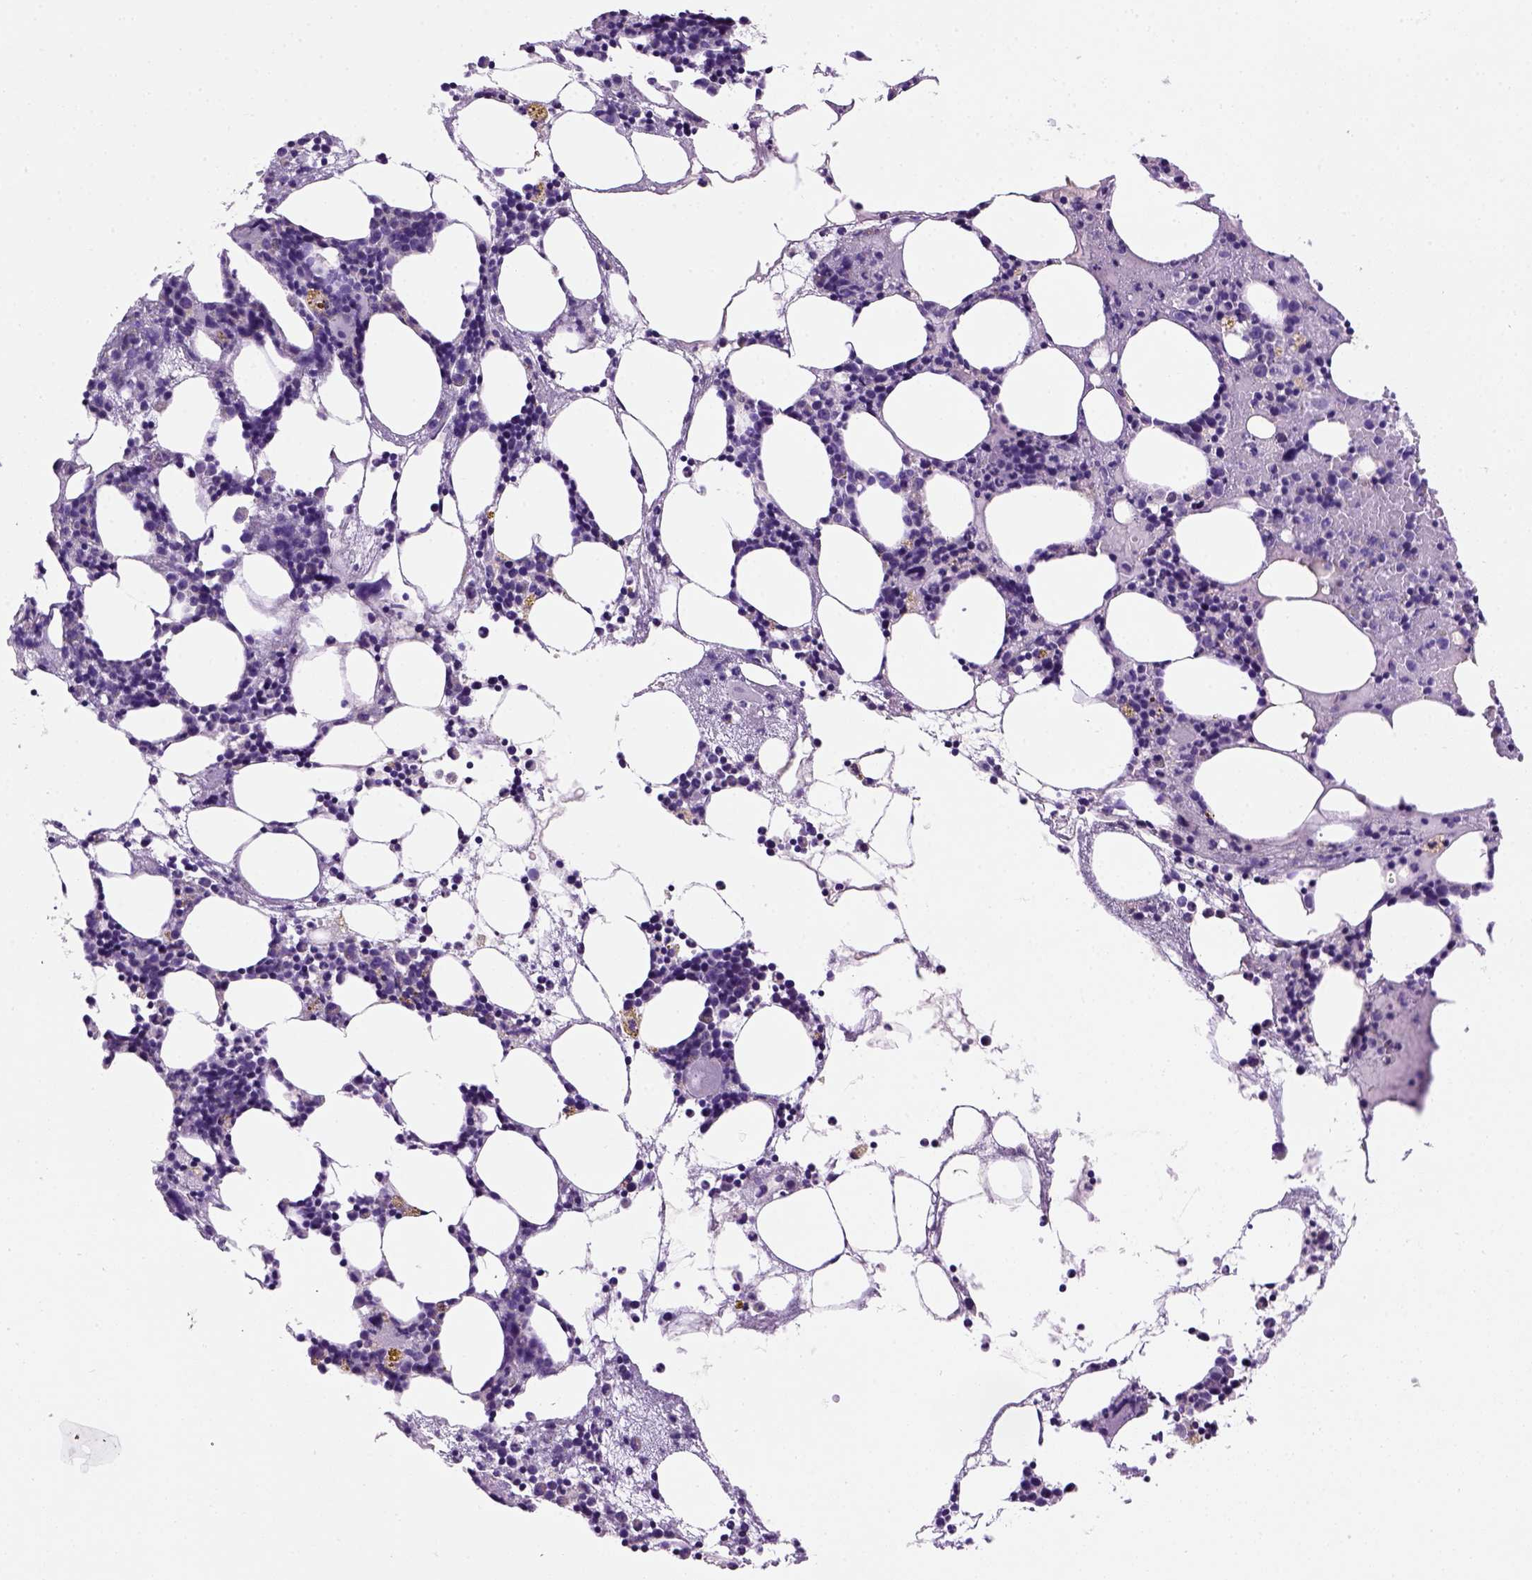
{"staining": {"intensity": "negative", "quantity": "none", "location": "none"}, "tissue": "bone marrow", "cell_type": "Hematopoietic cells", "image_type": "normal", "snomed": [{"axis": "morphology", "description": "Normal tissue, NOS"}, {"axis": "topography", "description": "Bone marrow"}], "caption": "High magnification brightfield microscopy of normal bone marrow stained with DAB (brown) and counterstained with hematoxylin (blue): hematopoietic cells show no significant expression. The staining was performed using DAB (3,3'-diaminobenzidine) to visualize the protein expression in brown, while the nuclei were stained in blue with hematoxylin (Magnification: 20x).", "gene": "CDH1", "patient": {"sex": "male", "age": 54}}